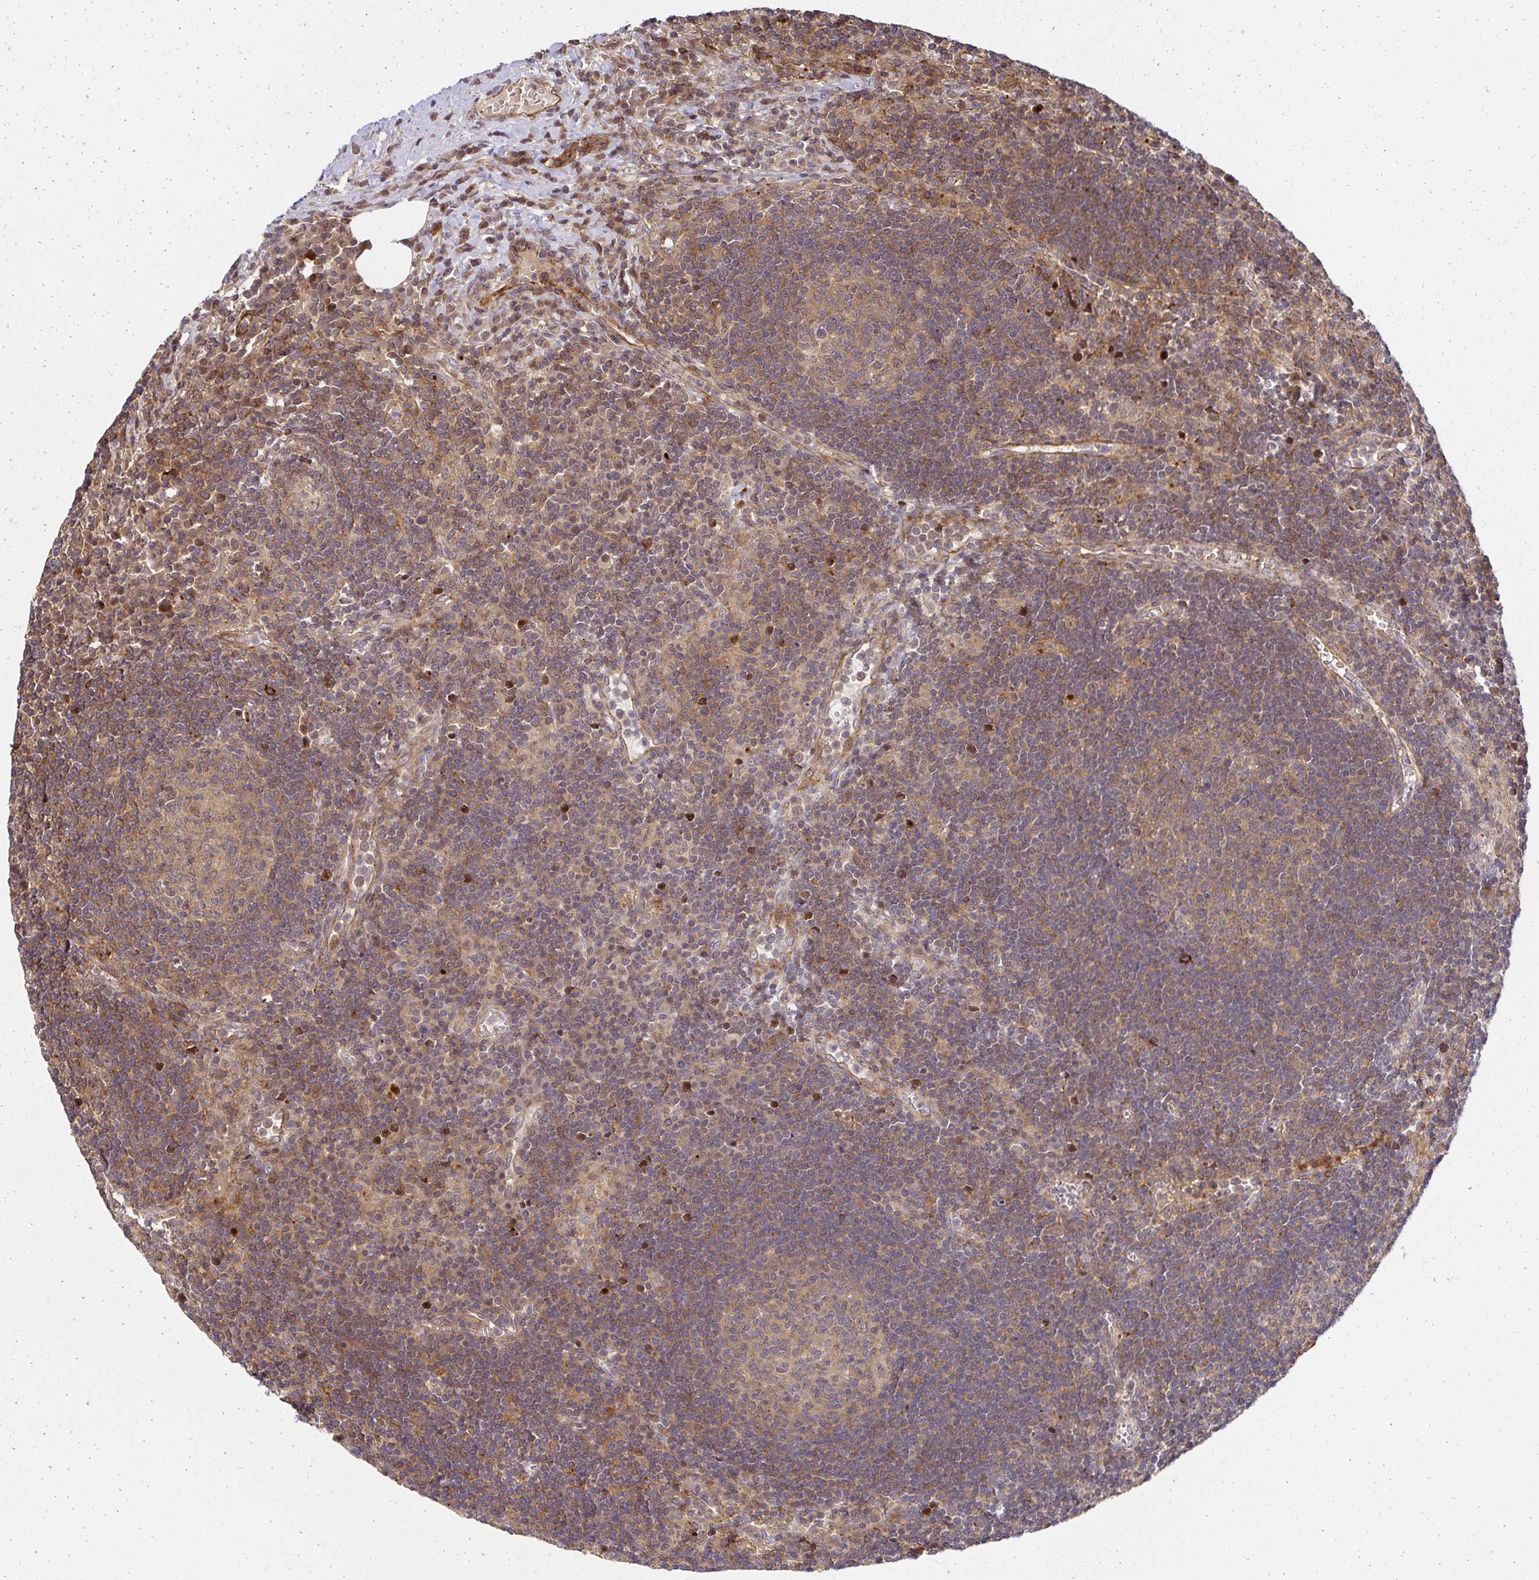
{"staining": {"intensity": "weak", "quantity": "25%-75%", "location": "cytoplasmic/membranous"}, "tissue": "lymph node", "cell_type": "Germinal center cells", "image_type": "normal", "snomed": [{"axis": "morphology", "description": "Normal tissue, NOS"}, {"axis": "topography", "description": "Lymph node"}], "caption": "Protein staining exhibits weak cytoplasmic/membranous expression in about 25%-75% of germinal center cells in normal lymph node. Nuclei are stained in blue.", "gene": "PSMA4", "patient": {"sex": "male", "age": 67}}